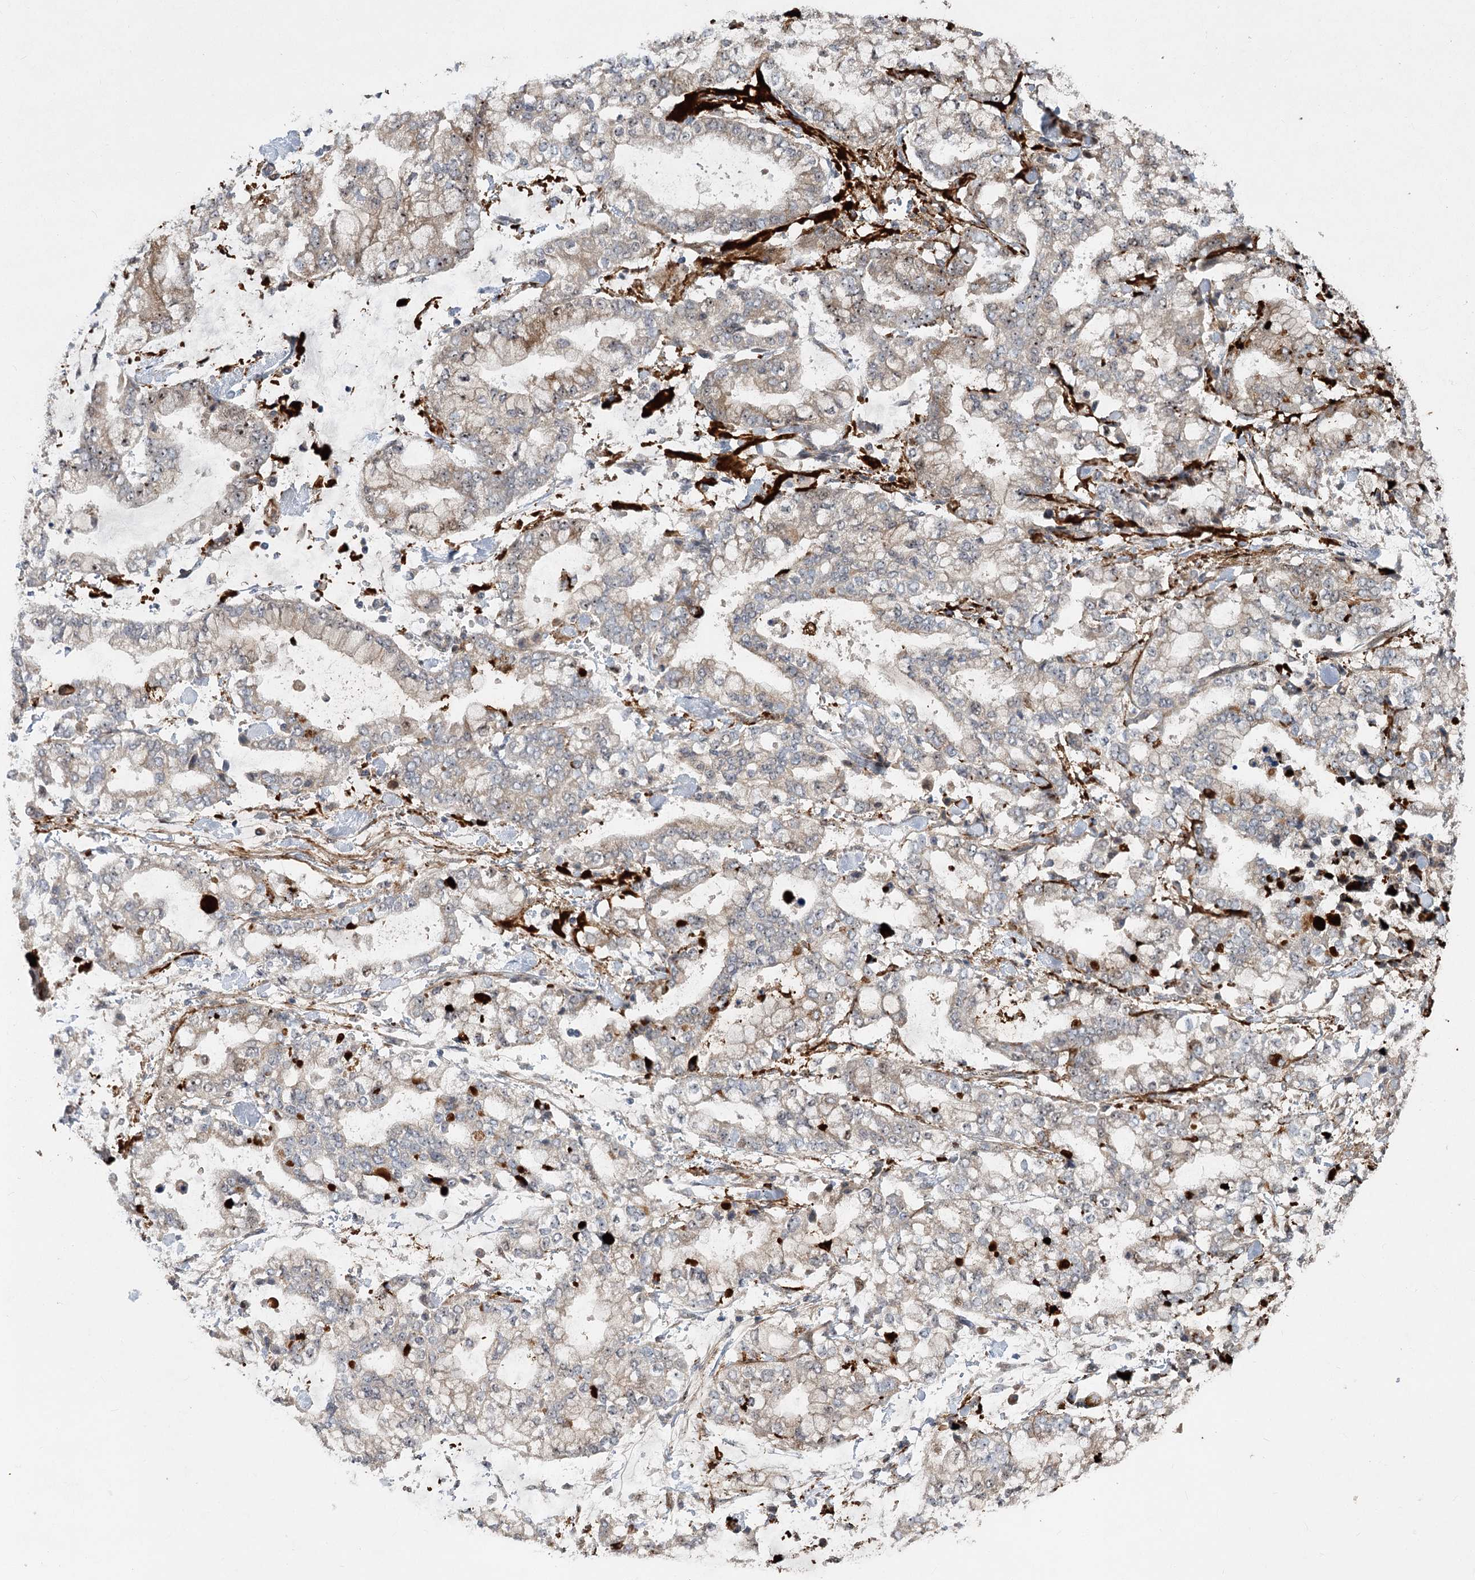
{"staining": {"intensity": "moderate", "quantity": "25%-75%", "location": "cytoplasmic/membranous,nuclear"}, "tissue": "stomach cancer", "cell_type": "Tumor cells", "image_type": "cancer", "snomed": [{"axis": "morphology", "description": "Normal tissue, NOS"}, {"axis": "morphology", "description": "Adenocarcinoma, NOS"}, {"axis": "topography", "description": "Stomach, upper"}, {"axis": "topography", "description": "Stomach"}], "caption": "Protein expression by immunohistochemistry demonstrates moderate cytoplasmic/membranous and nuclear positivity in approximately 25%-75% of tumor cells in stomach adenocarcinoma.", "gene": "PIK3C2A", "patient": {"sex": "male", "age": 76}}